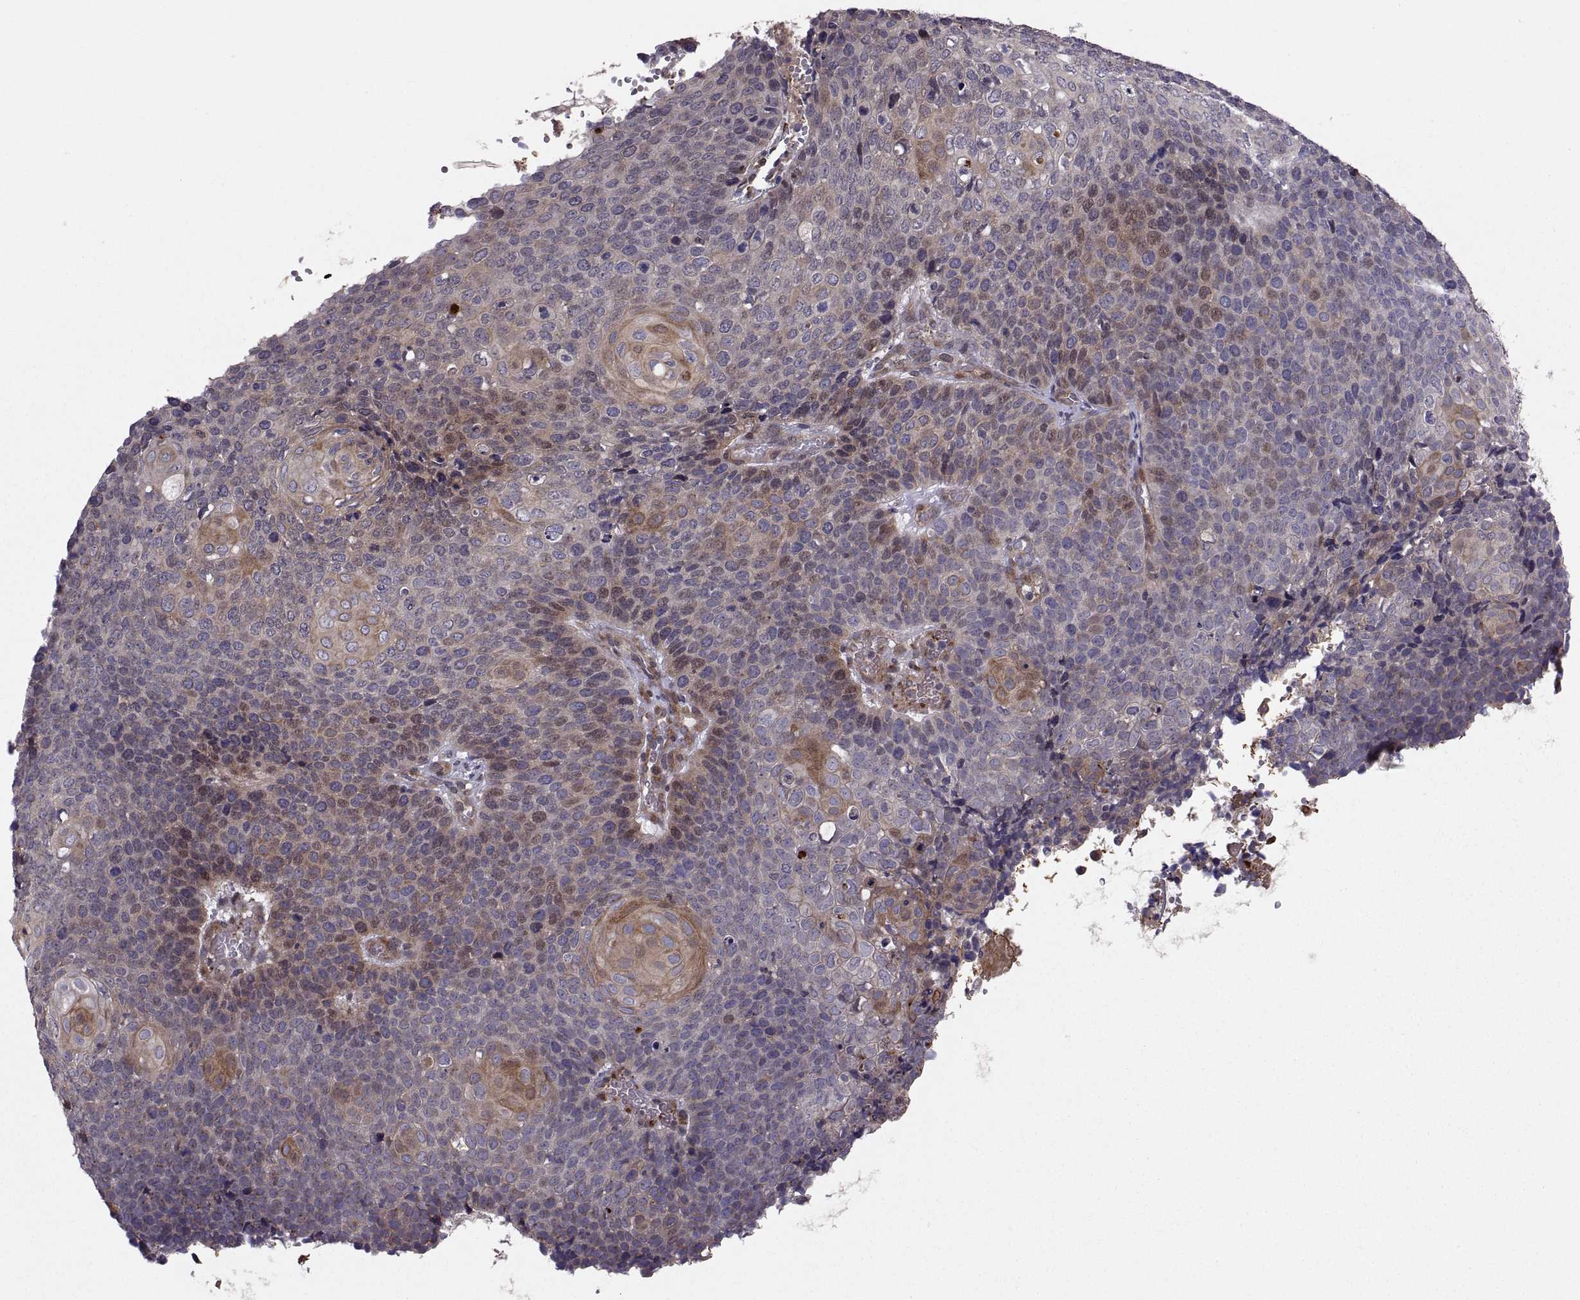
{"staining": {"intensity": "moderate", "quantity": "<25%", "location": "cytoplasmic/membranous"}, "tissue": "cervical cancer", "cell_type": "Tumor cells", "image_type": "cancer", "snomed": [{"axis": "morphology", "description": "Squamous cell carcinoma, NOS"}, {"axis": "topography", "description": "Cervix"}], "caption": "This photomicrograph shows squamous cell carcinoma (cervical) stained with immunohistochemistry to label a protein in brown. The cytoplasmic/membranous of tumor cells show moderate positivity for the protein. Nuclei are counter-stained blue.", "gene": "TESC", "patient": {"sex": "female", "age": 39}}